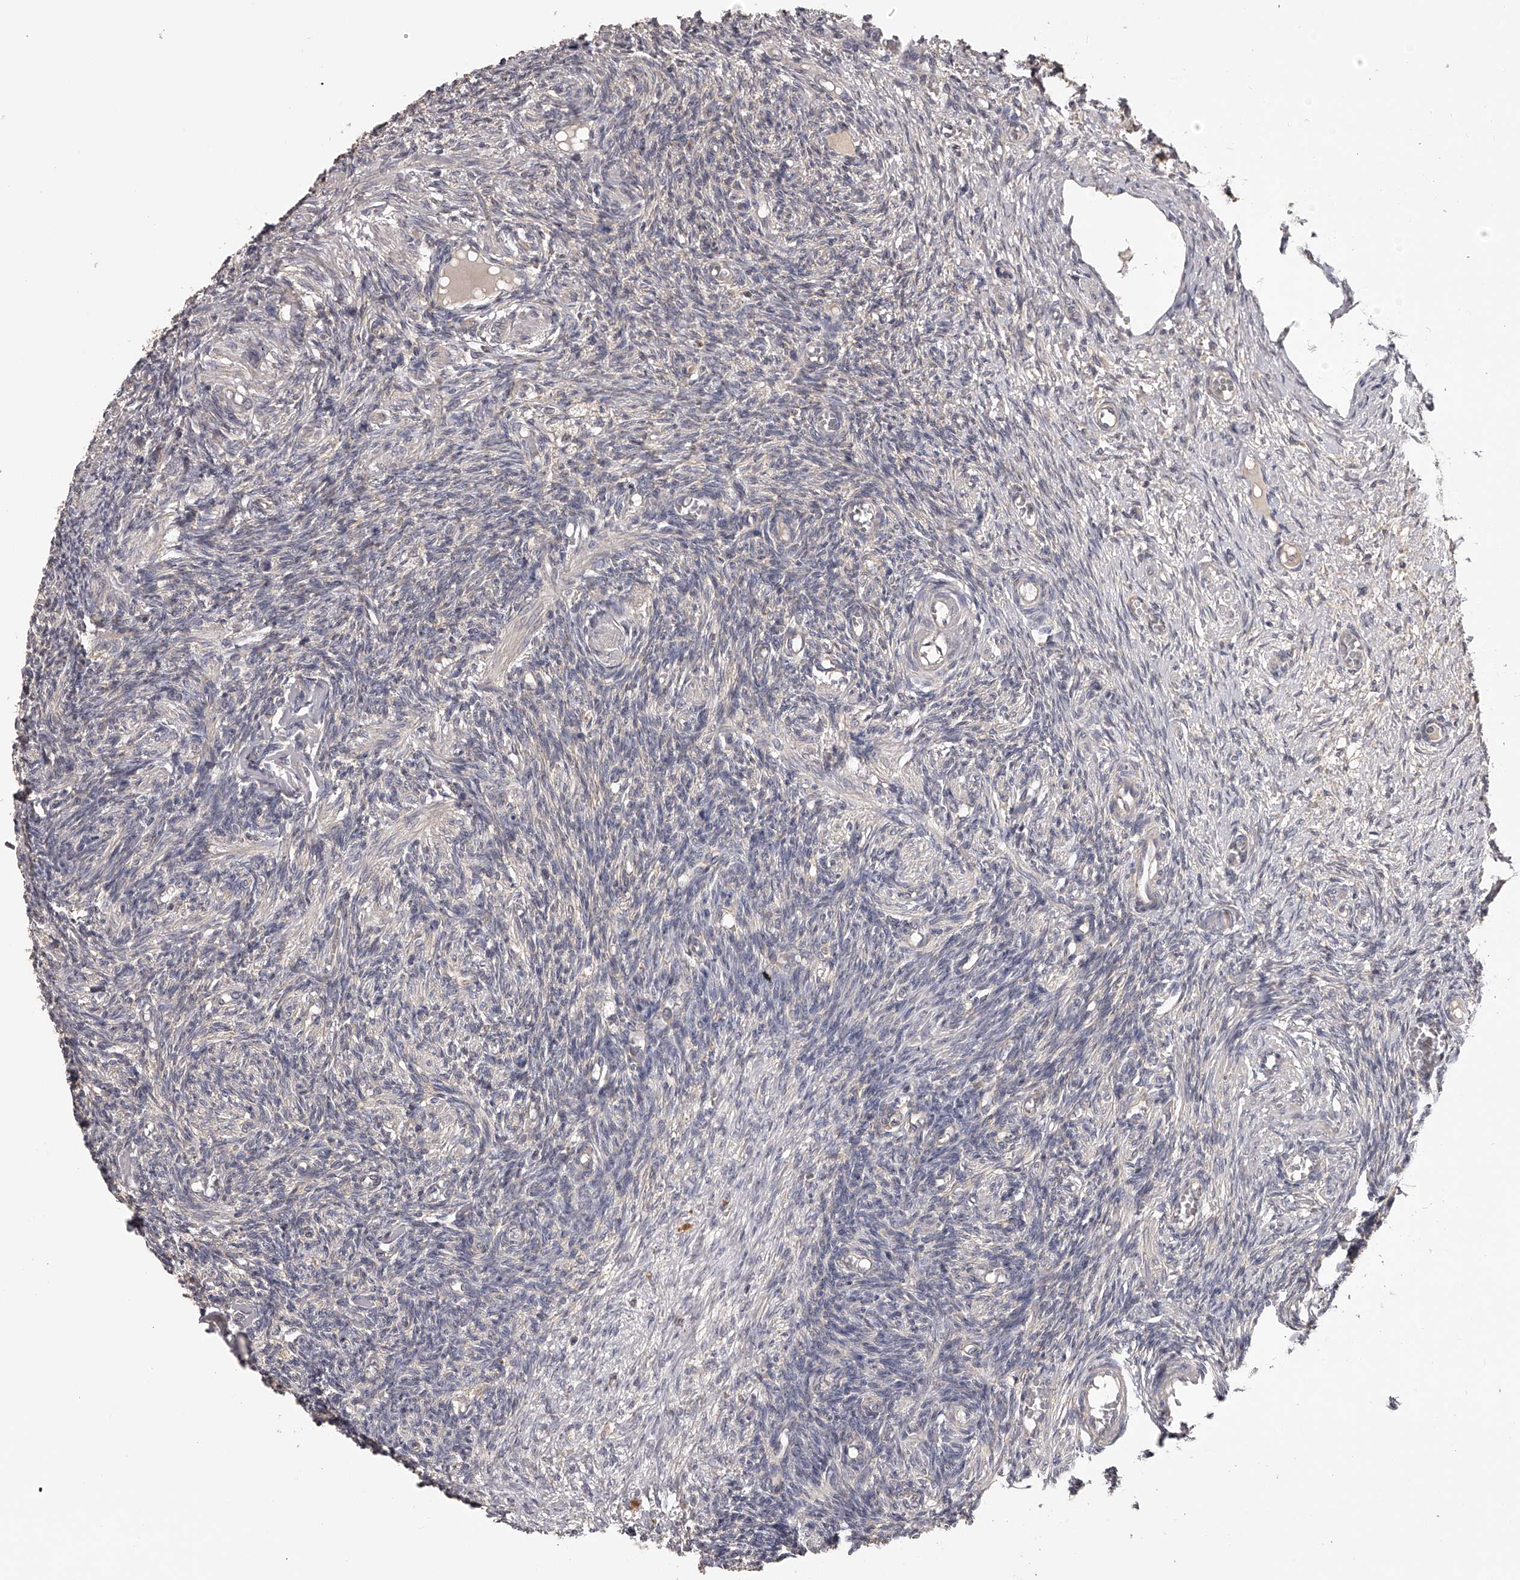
{"staining": {"intensity": "negative", "quantity": "none", "location": "none"}, "tissue": "ovary", "cell_type": "Ovarian stroma cells", "image_type": "normal", "snomed": [{"axis": "morphology", "description": "Normal tissue, NOS"}, {"axis": "topography", "description": "Ovary"}], "caption": "This is an immunohistochemistry (IHC) micrograph of benign ovary. There is no staining in ovarian stroma cells.", "gene": "TNN", "patient": {"sex": "female", "age": 27}}